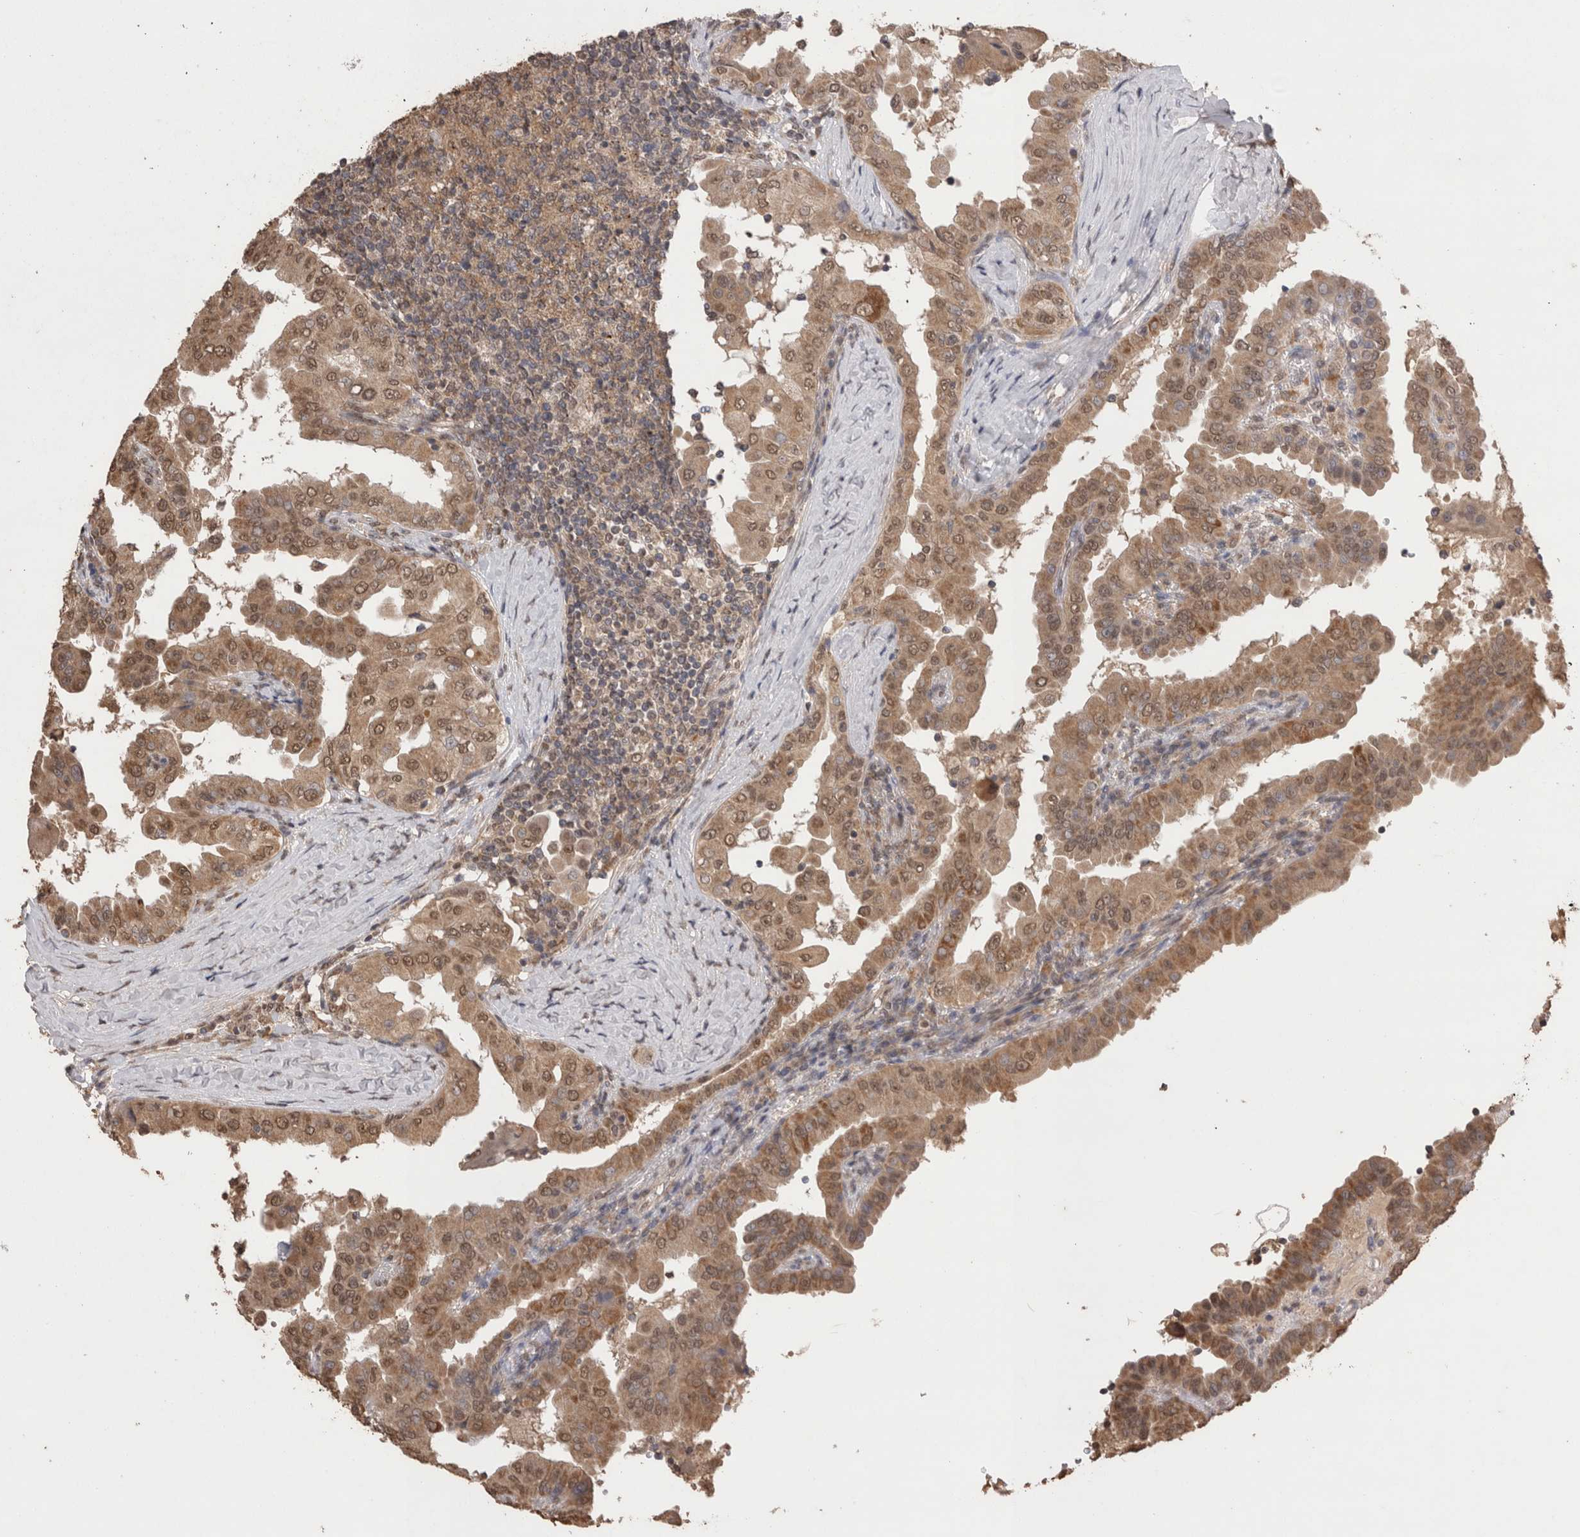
{"staining": {"intensity": "moderate", "quantity": ">75%", "location": "cytoplasmic/membranous,nuclear"}, "tissue": "thyroid cancer", "cell_type": "Tumor cells", "image_type": "cancer", "snomed": [{"axis": "morphology", "description": "Papillary adenocarcinoma, NOS"}, {"axis": "topography", "description": "Thyroid gland"}], "caption": "Papillary adenocarcinoma (thyroid) stained for a protein (brown) displays moderate cytoplasmic/membranous and nuclear positive expression in approximately >75% of tumor cells.", "gene": "GRK5", "patient": {"sex": "male", "age": 33}}